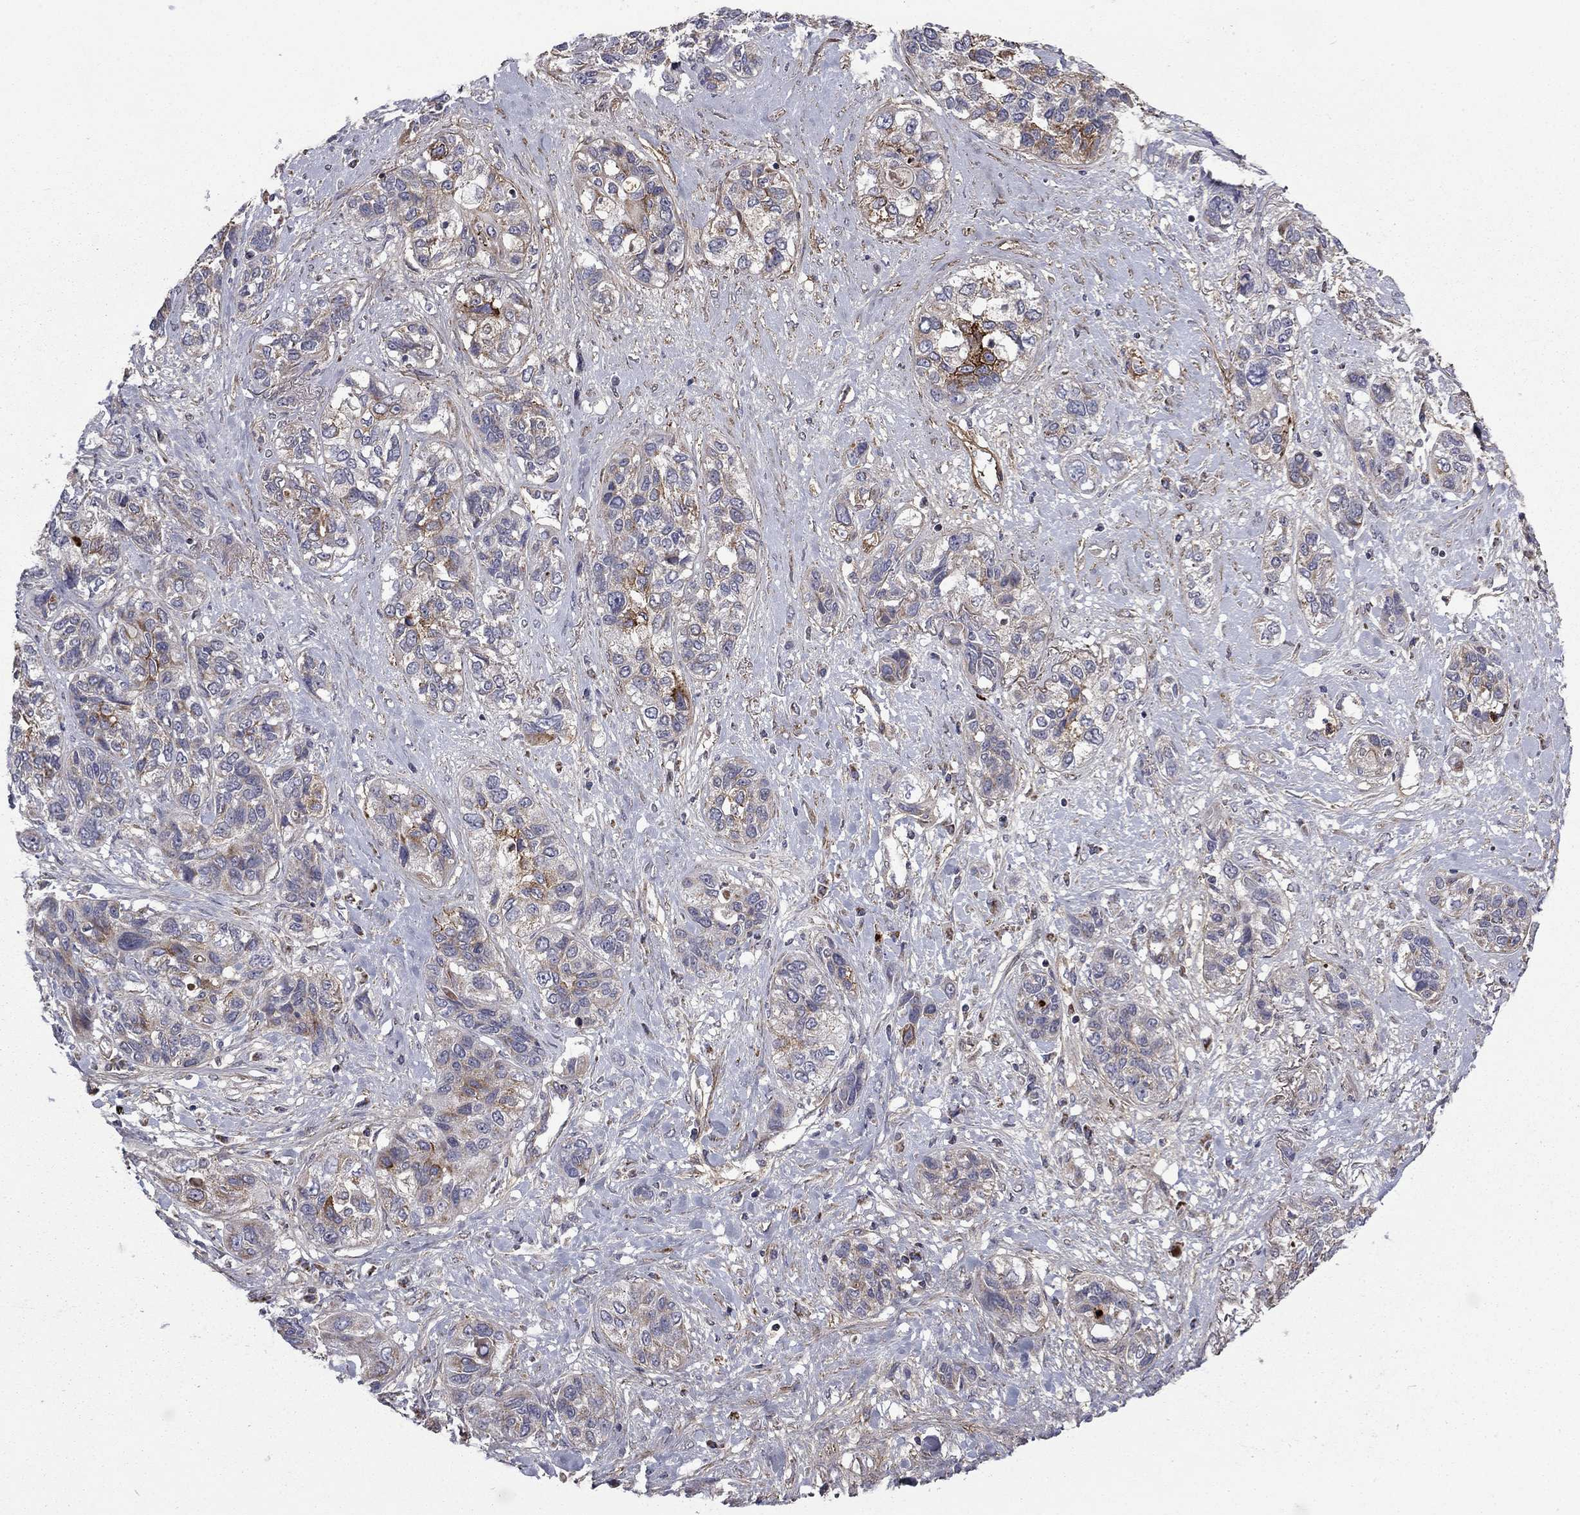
{"staining": {"intensity": "weak", "quantity": "<25%", "location": "cytoplasmic/membranous"}, "tissue": "lung cancer", "cell_type": "Tumor cells", "image_type": "cancer", "snomed": [{"axis": "morphology", "description": "Squamous cell carcinoma, NOS"}, {"axis": "topography", "description": "Lung"}], "caption": "The immunohistochemistry (IHC) micrograph has no significant staining in tumor cells of lung cancer tissue.", "gene": "DOP1B", "patient": {"sex": "female", "age": 70}}